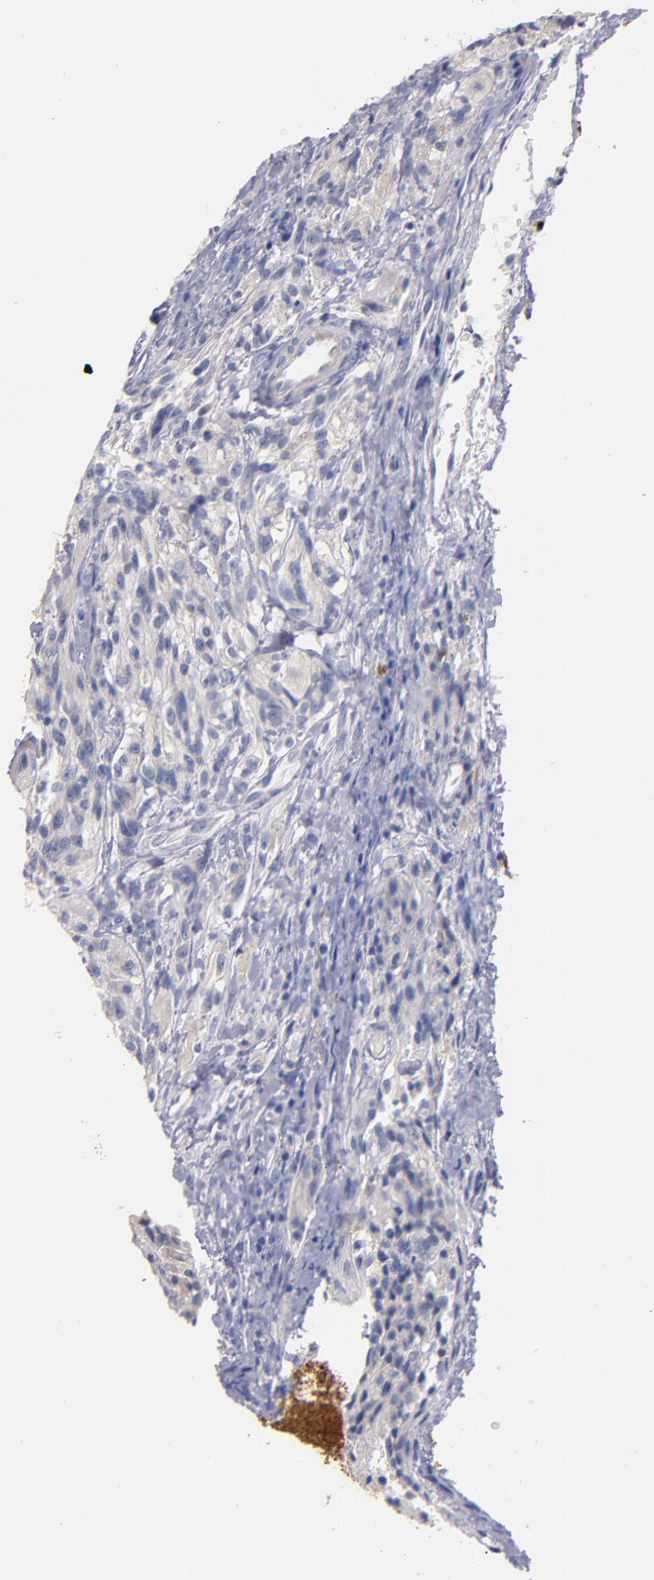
{"staining": {"intensity": "negative", "quantity": "none", "location": "none"}, "tissue": "glioma", "cell_type": "Tumor cells", "image_type": "cancer", "snomed": [{"axis": "morphology", "description": "Normal tissue, NOS"}, {"axis": "morphology", "description": "Glioma, malignant, High grade"}, {"axis": "topography", "description": "Cerebral cortex"}], "caption": "Protein analysis of malignant high-grade glioma displays no significant expression in tumor cells.", "gene": "CNTNAP2", "patient": {"sex": "male", "age": 56}}